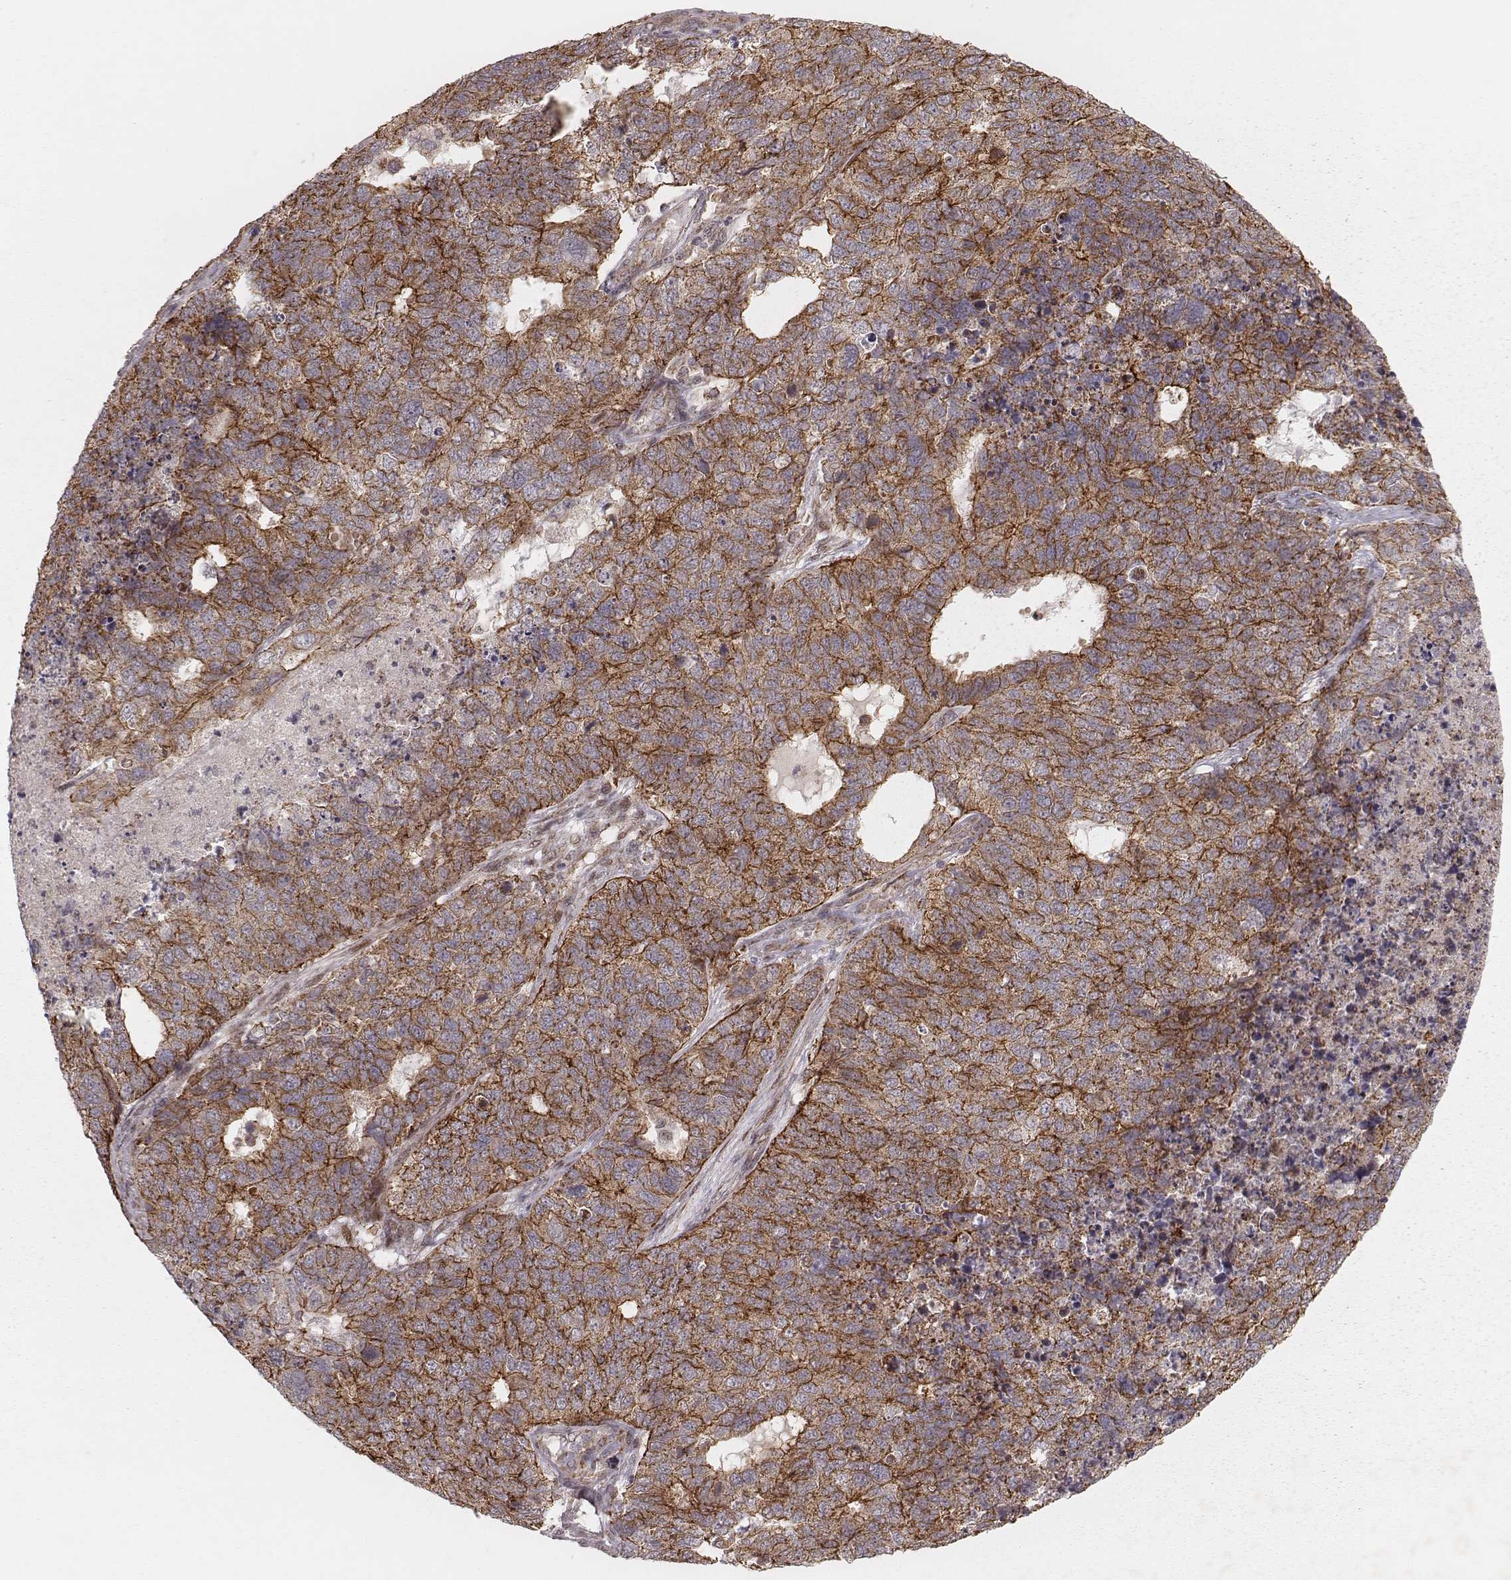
{"staining": {"intensity": "moderate", "quantity": ">75%", "location": "cytoplasmic/membranous"}, "tissue": "cervical cancer", "cell_type": "Tumor cells", "image_type": "cancer", "snomed": [{"axis": "morphology", "description": "Squamous cell carcinoma, NOS"}, {"axis": "topography", "description": "Cervix"}], "caption": "Immunohistochemical staining of cervical cancer (squamous cell carcinoma) exhibits moderate cytoplasmic/membranous protein expression in approximately >75% of tumor cells.", "gene": "NDUFA7", "patient": {"sex": "female", "age": 63}}